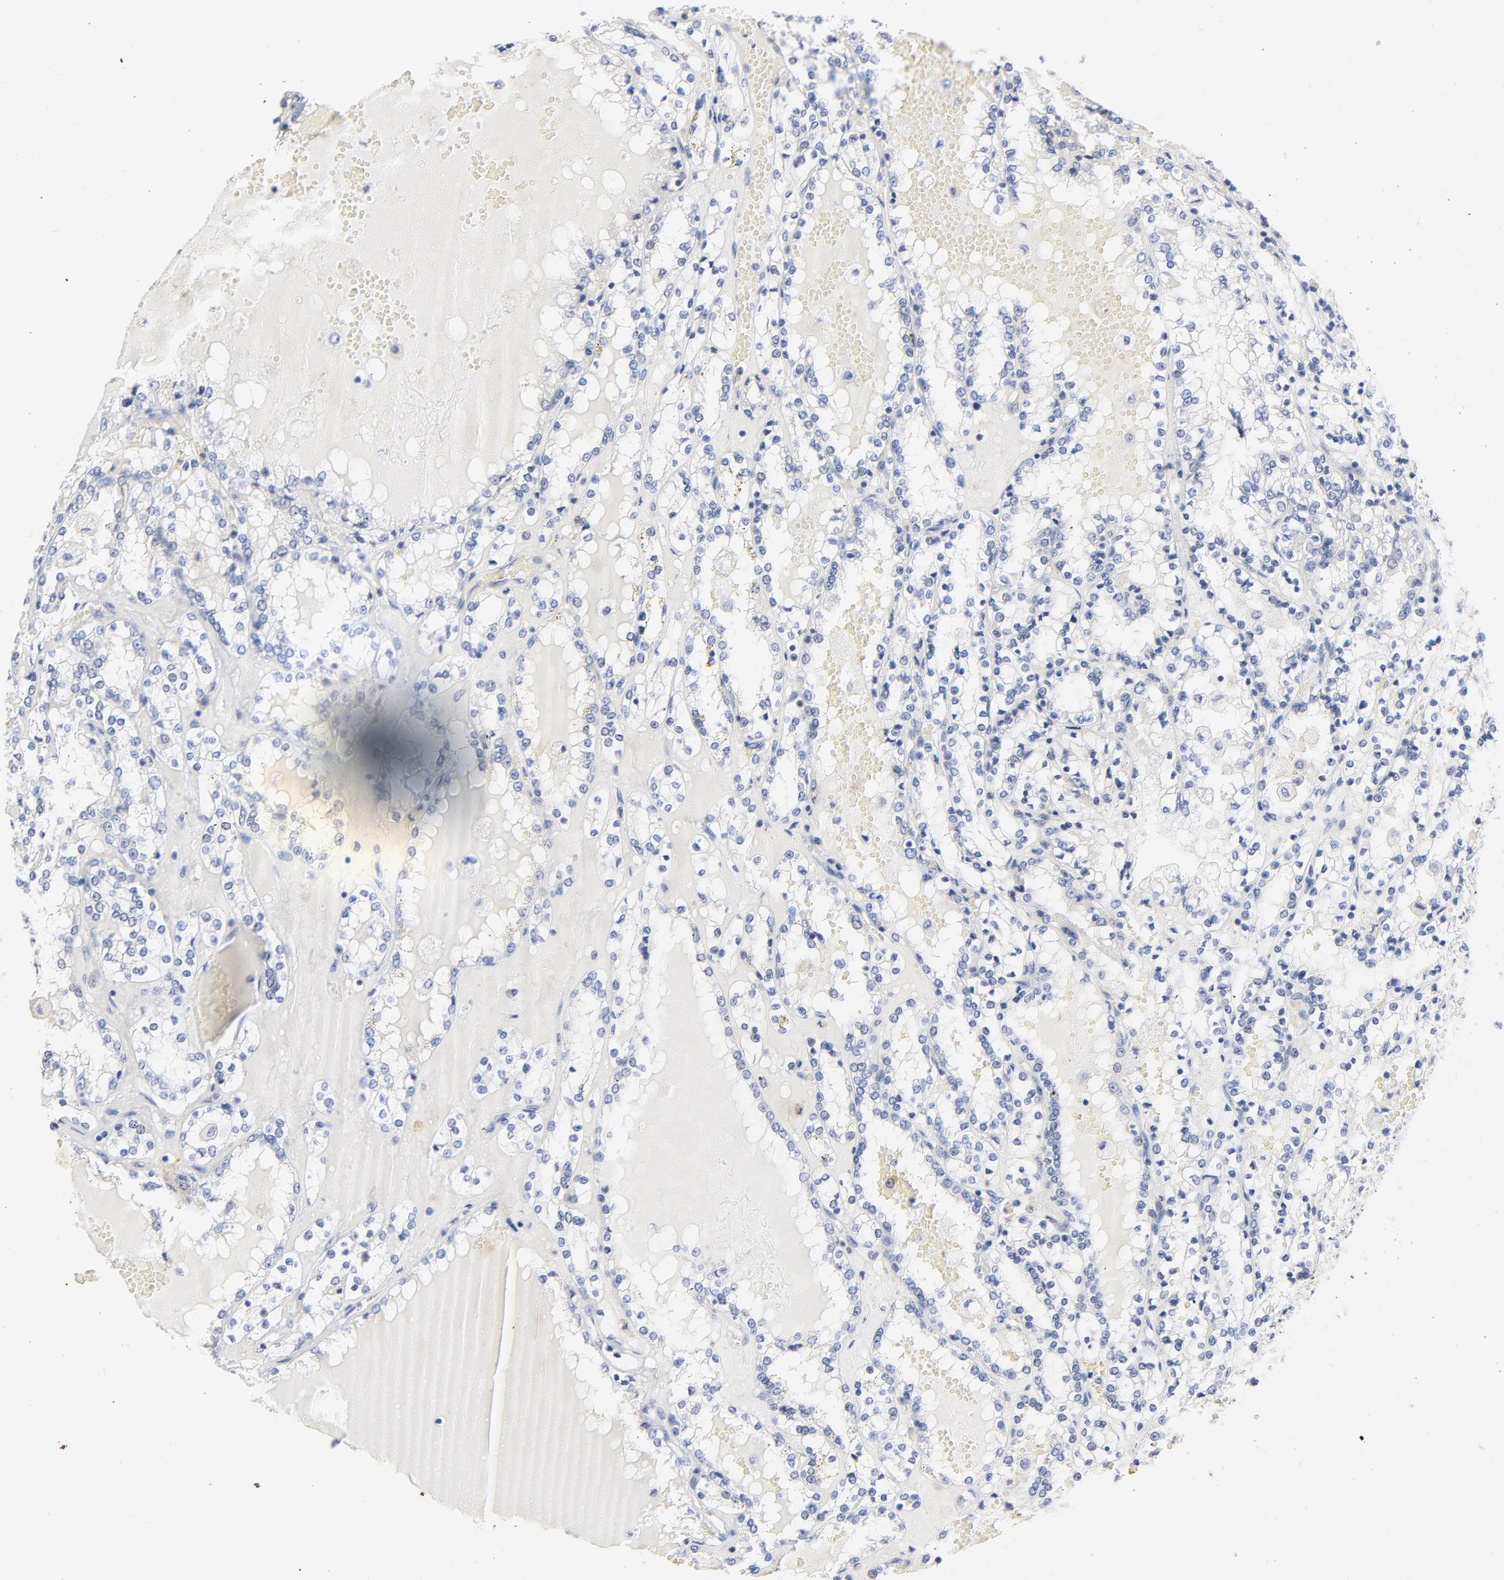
{"staining": {"intensity": "negative", "quantity": "none", "location": "none"}, "tissue": "renal cancer", "cell_type": "Tumor cells", "image_type": "cancer", "snomed": [{"axis": "morphology", "description": "Adenocarcinoma, NOS"}, {"axis": "topography", "description": "Kidney"}], "caption": "Immunohistochemistry (IHC) photomicrograph of human renal cancer stained for a protein (brown), which shows no staining in tumor cells.", "gene": "AADAC", "patient": {"sex": "female", "age": 56}}